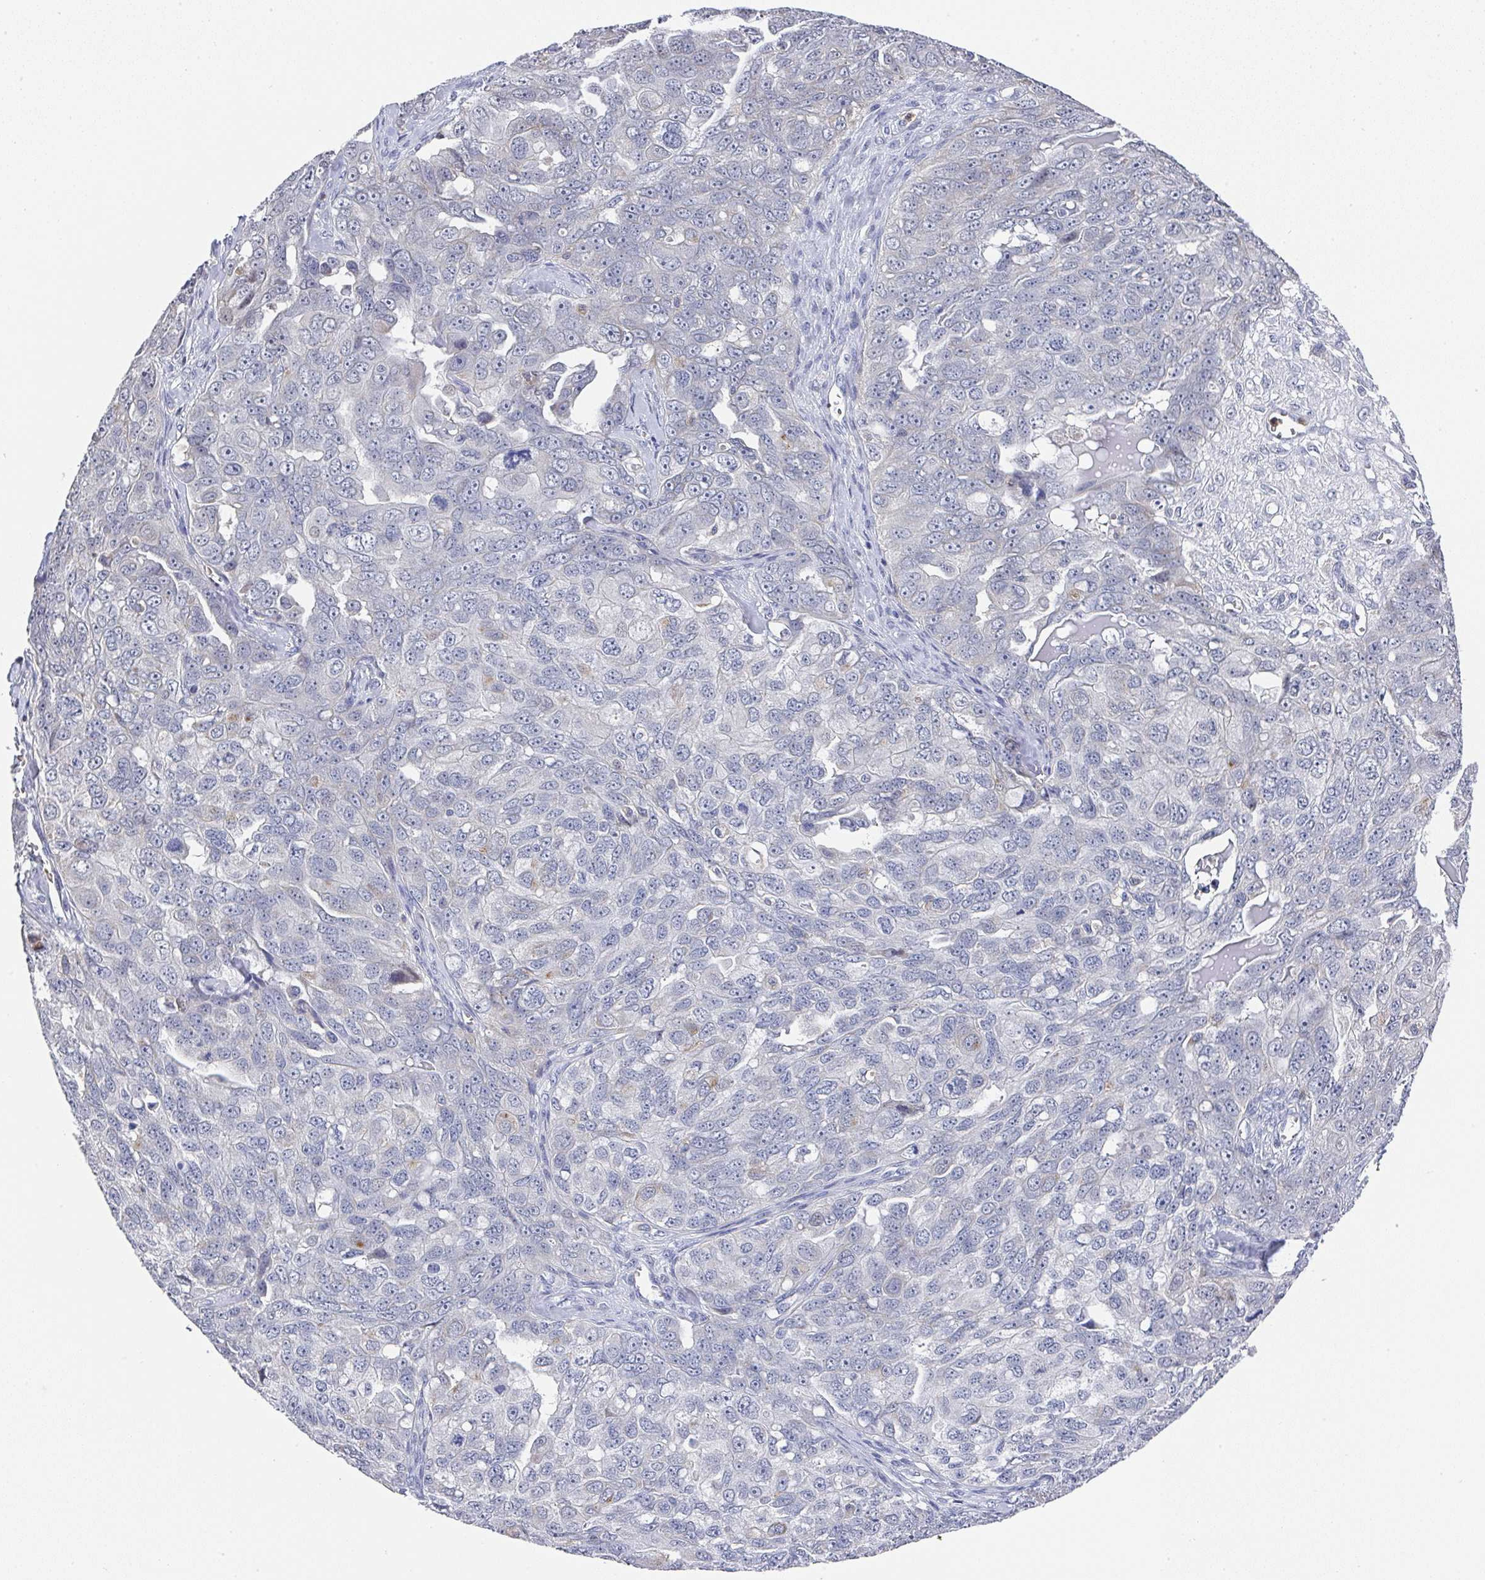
{"staining": {"intensity": "negative", "quantity": "none", "location": "none"}, "tissue": "ovarian cancer", "cell_type": "Tumor cells", "image_type": "cancer", "snomed": [{"axis": "morphology", "description": "Carcinoma, endometroid"}, {"axis": "topography", "description": "Ovary"}], "caption": "A high-resolution image shows immunohistochemistry (IHC) staining of ovarian cancer, which reveals no significant expression in tumor cells.", "gene": "NCF1", "patient": {"sex": "female", "age": 70}}